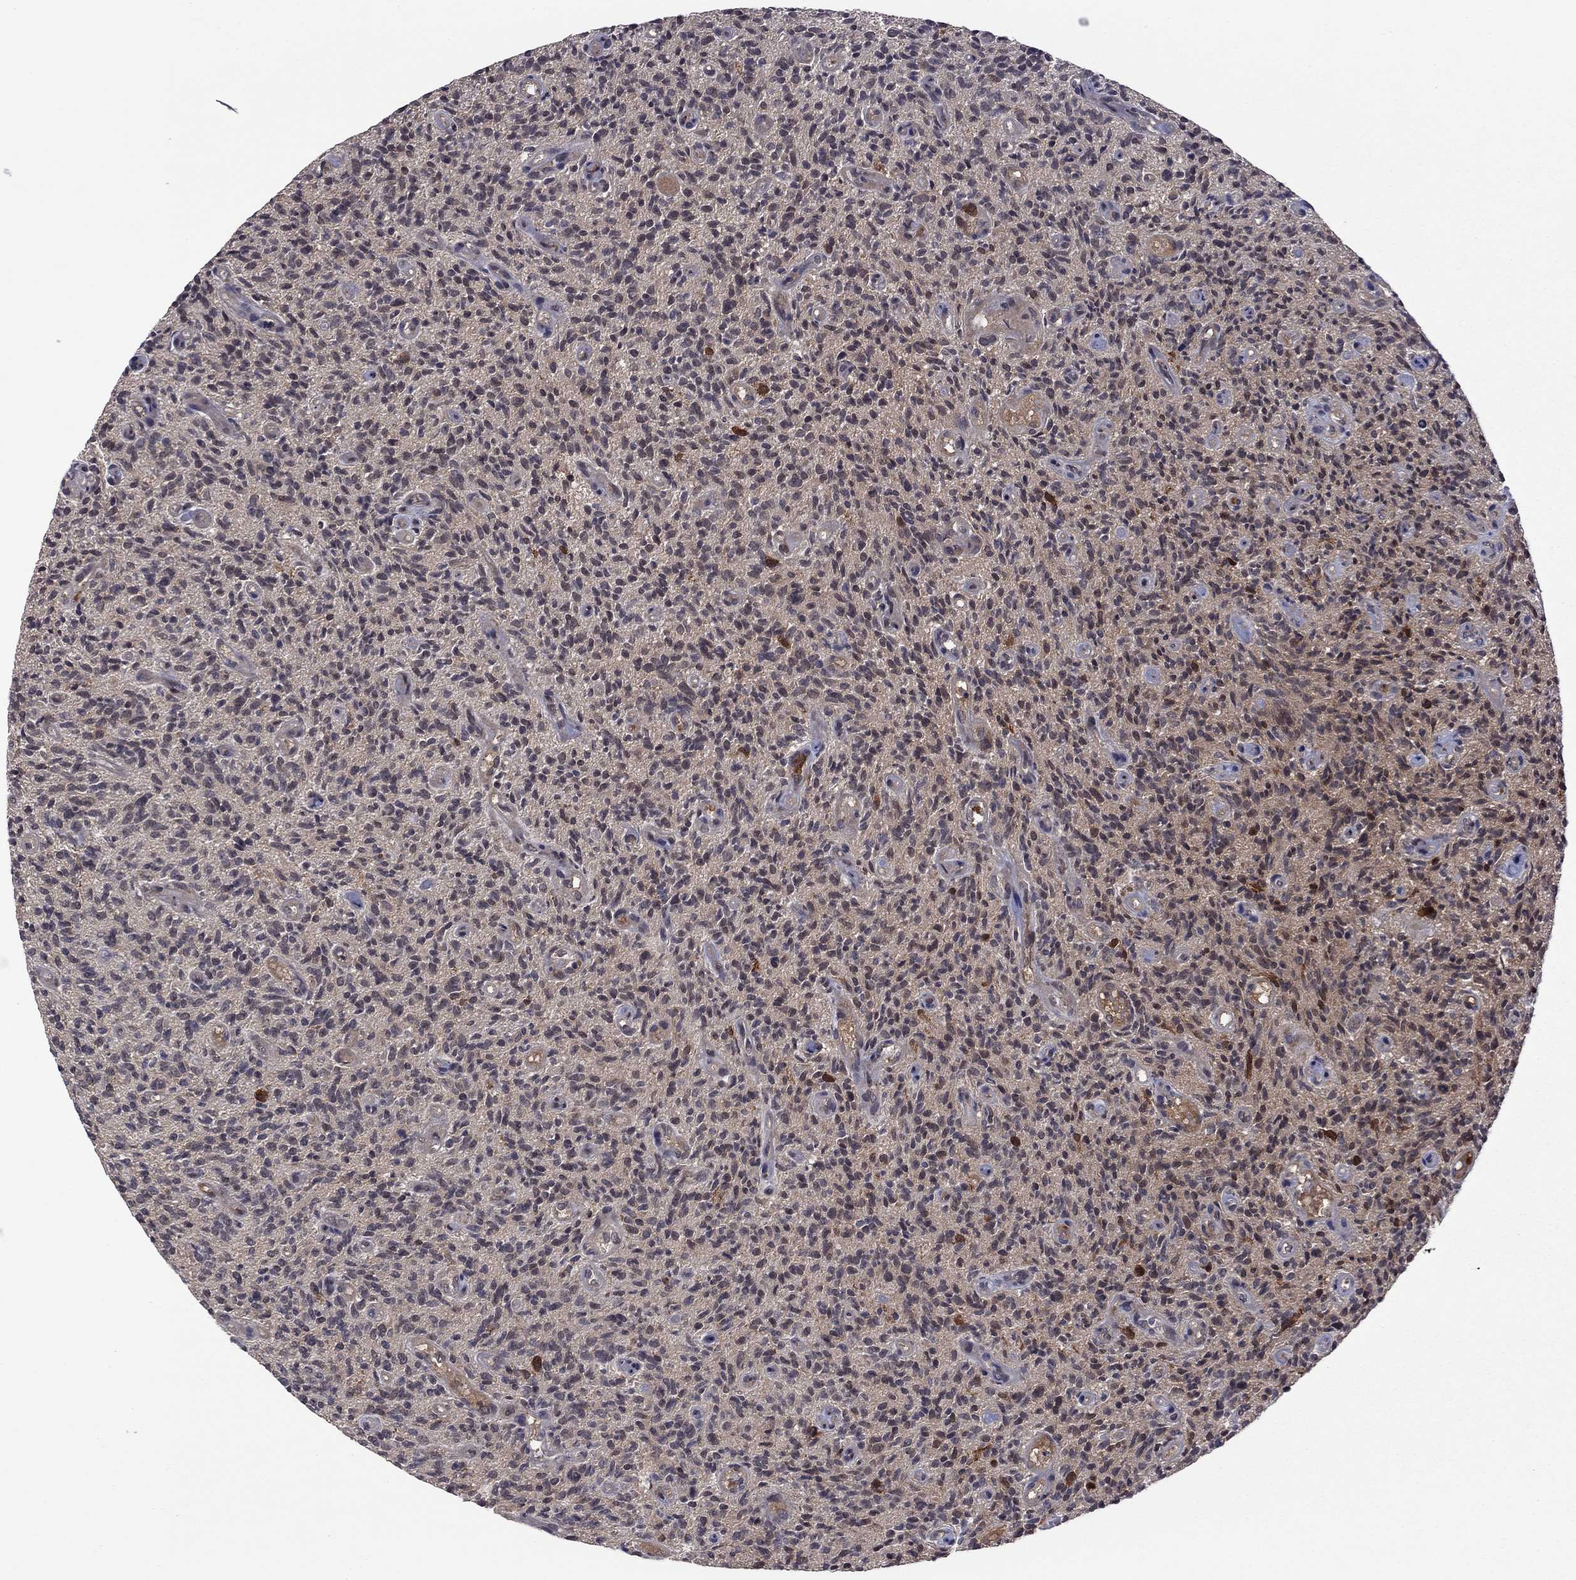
{"staining": {"intensity": "strong", "quantity": "<25%", "location": "cytoplasmic/membranous"}, "tissue": "glioma", "cell_type": "Tumor cells", "image_type": "cancer", "snomed": [{"axis": "morphology", "description": "Glioma, malignant, High grade"}, {"axis": "topography", "description": "Brain"}], "caption": "Human malignant glioma (high-grade) stained with a protein marker shows strong staining in tumor cells.", "gene": "GPAA1", "patient": {"sex": "male", "age": 64}}